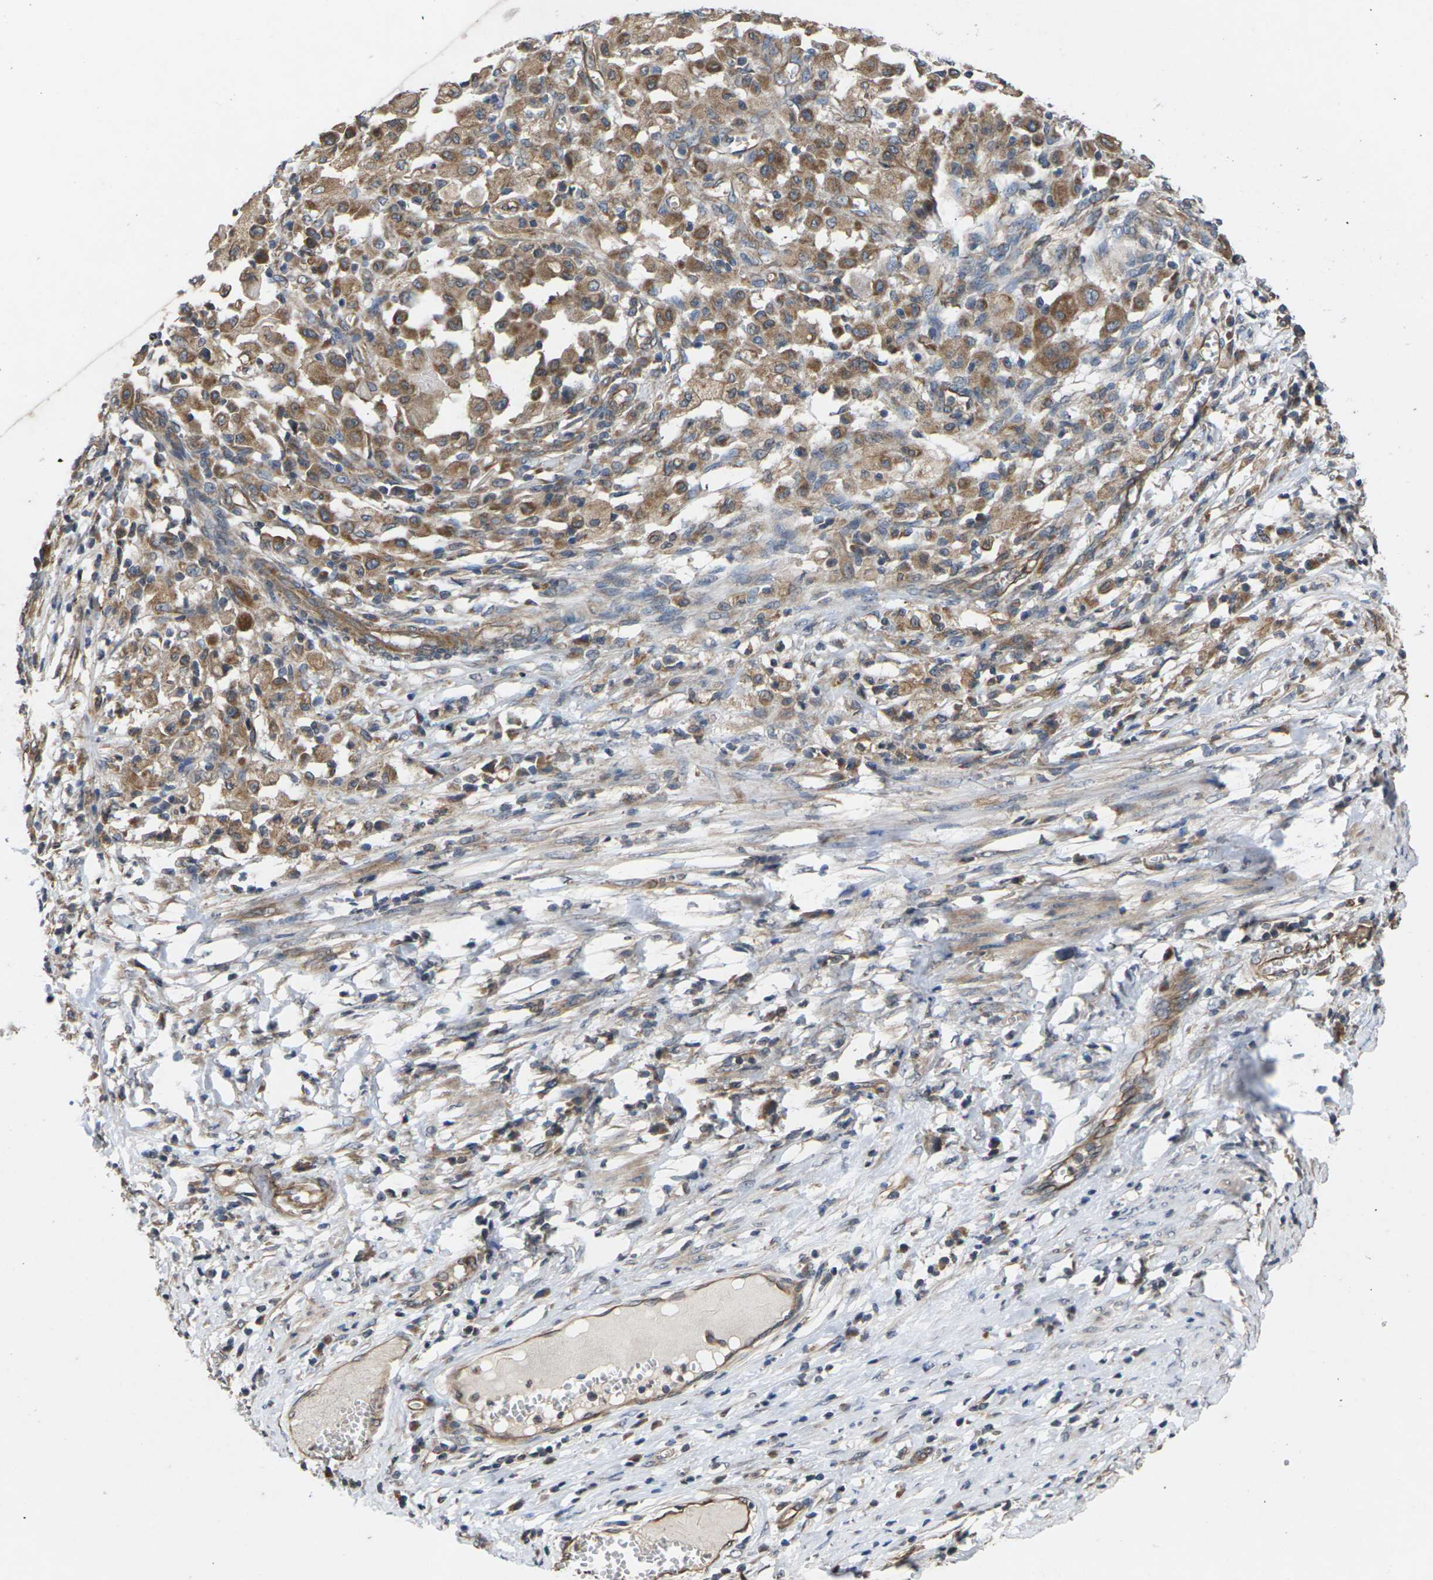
{"staining": {"intensity": "moderate", "quantity": ">75%", "location": "cytoplasmic/membranous"}, "tissue": "cervical cancer", "cell_type": "Tumor cells", "image_type": "cancer", "snomed": [{"axis": "morphology", "description": "Squamous cell carcinoma, NOS"}, {"axis": "topography", "description": "Cervix"}], "caption": "High-power microscopy captured an immunohistochemistry micrograph of cervical squamous cell carcinoma, revealing moderate cytoplasmic/membranous staining in approximately >75% of tumor cells. (DAB = brown stain, brightfield microscopy at high magnification).", "gene": "DKK2", "patient": {"sex": "female", "age": 39}}